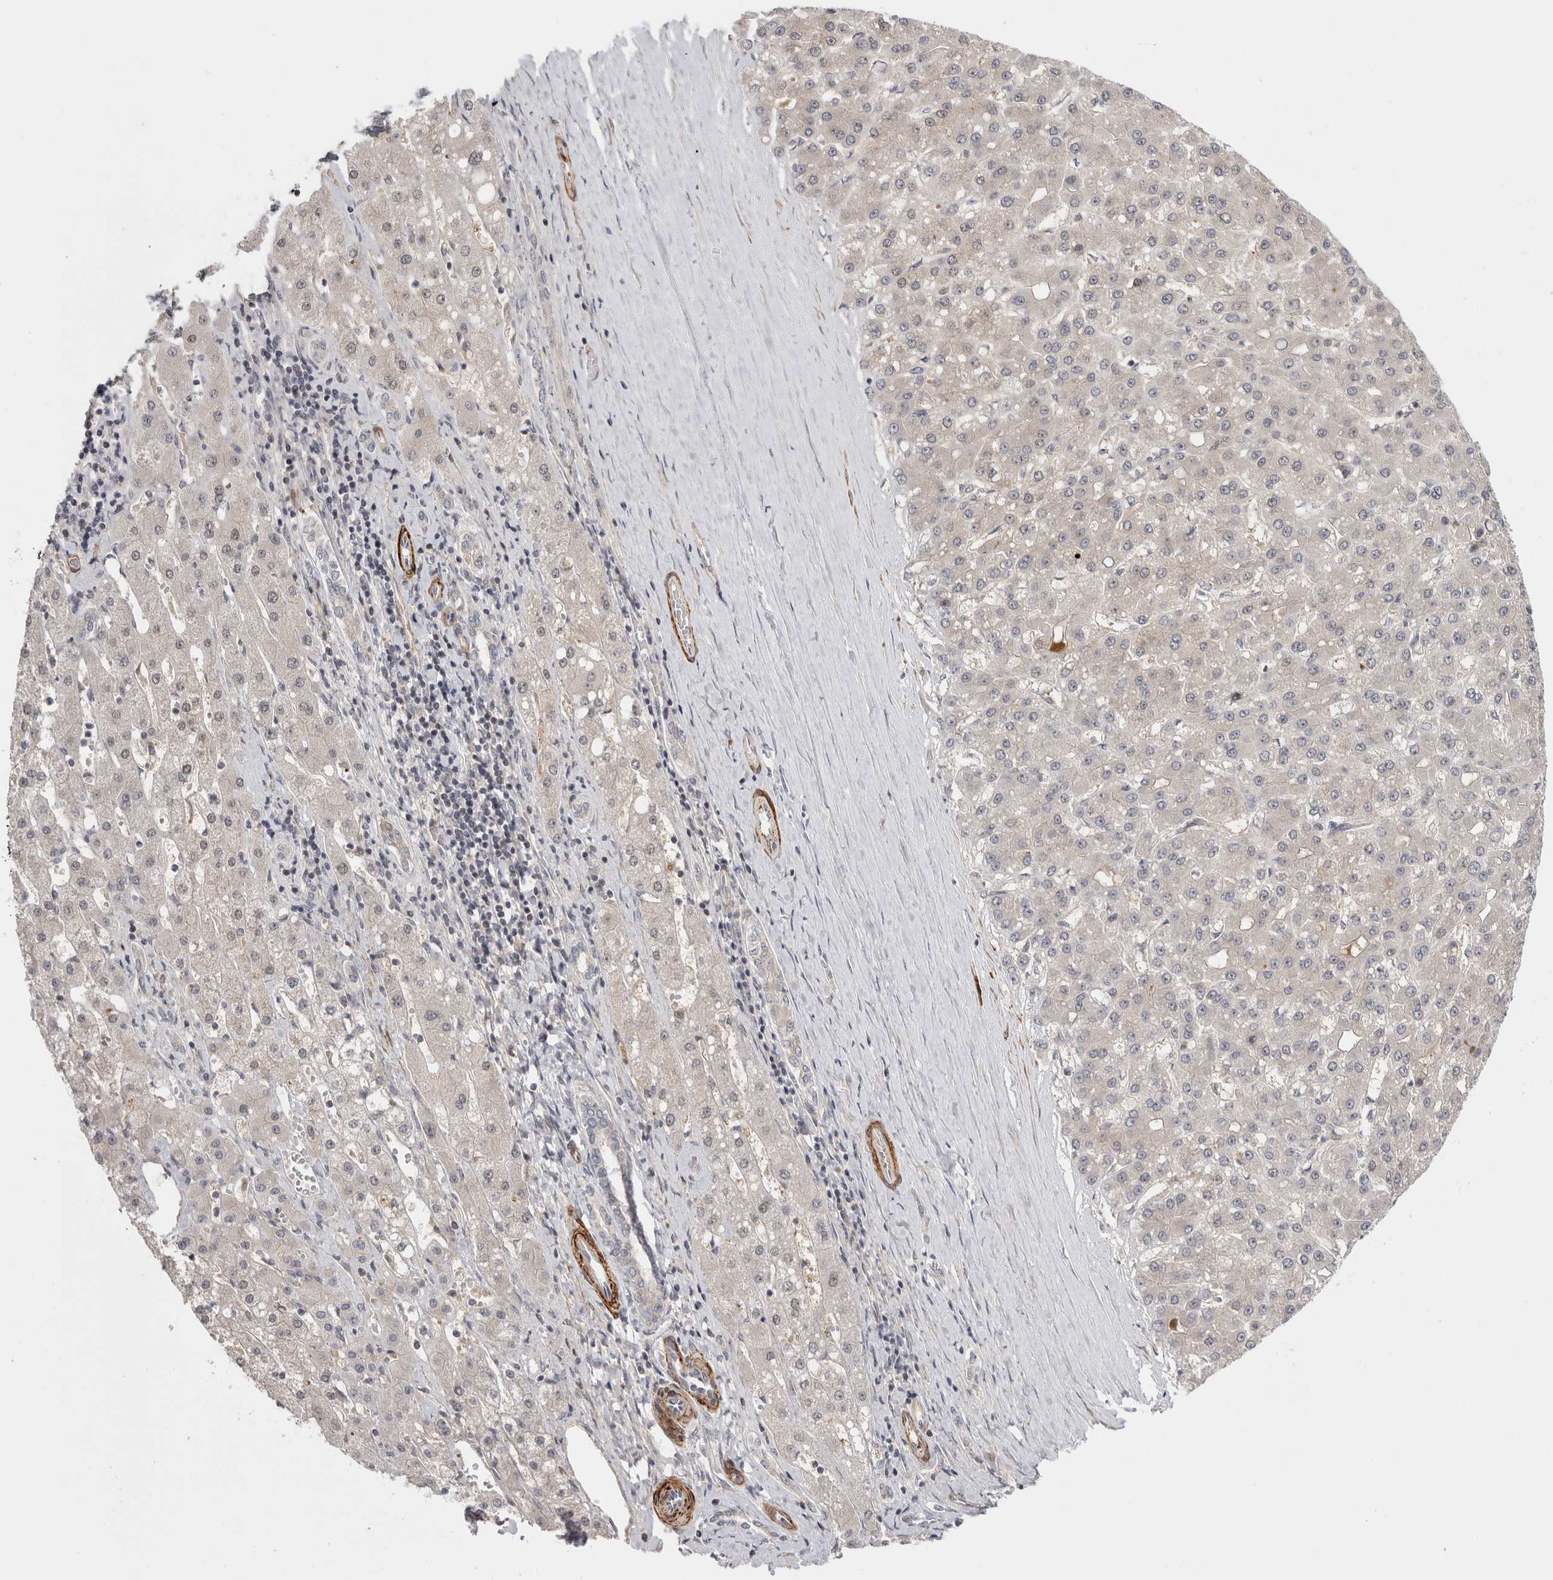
{"staining": {"intensity": "negative", "quantity": "none", "location": "none"}, "tissue": "liver cancer", "cell_type": "Tumor cells", "image_type": "cancer", "snomed": [{"axis": "morphology", "description": "Carcinoma, Hepatocellular, NOS"}, {"axis": "topography", "description": "Liver"}], "caption": "Immunohistochemistry of human liver cancer (hepatocellular carcinoma) displays no positivity in tumor cells.", "gene": "ZNF318", "patient": {"sex": "male", "age": 67}}